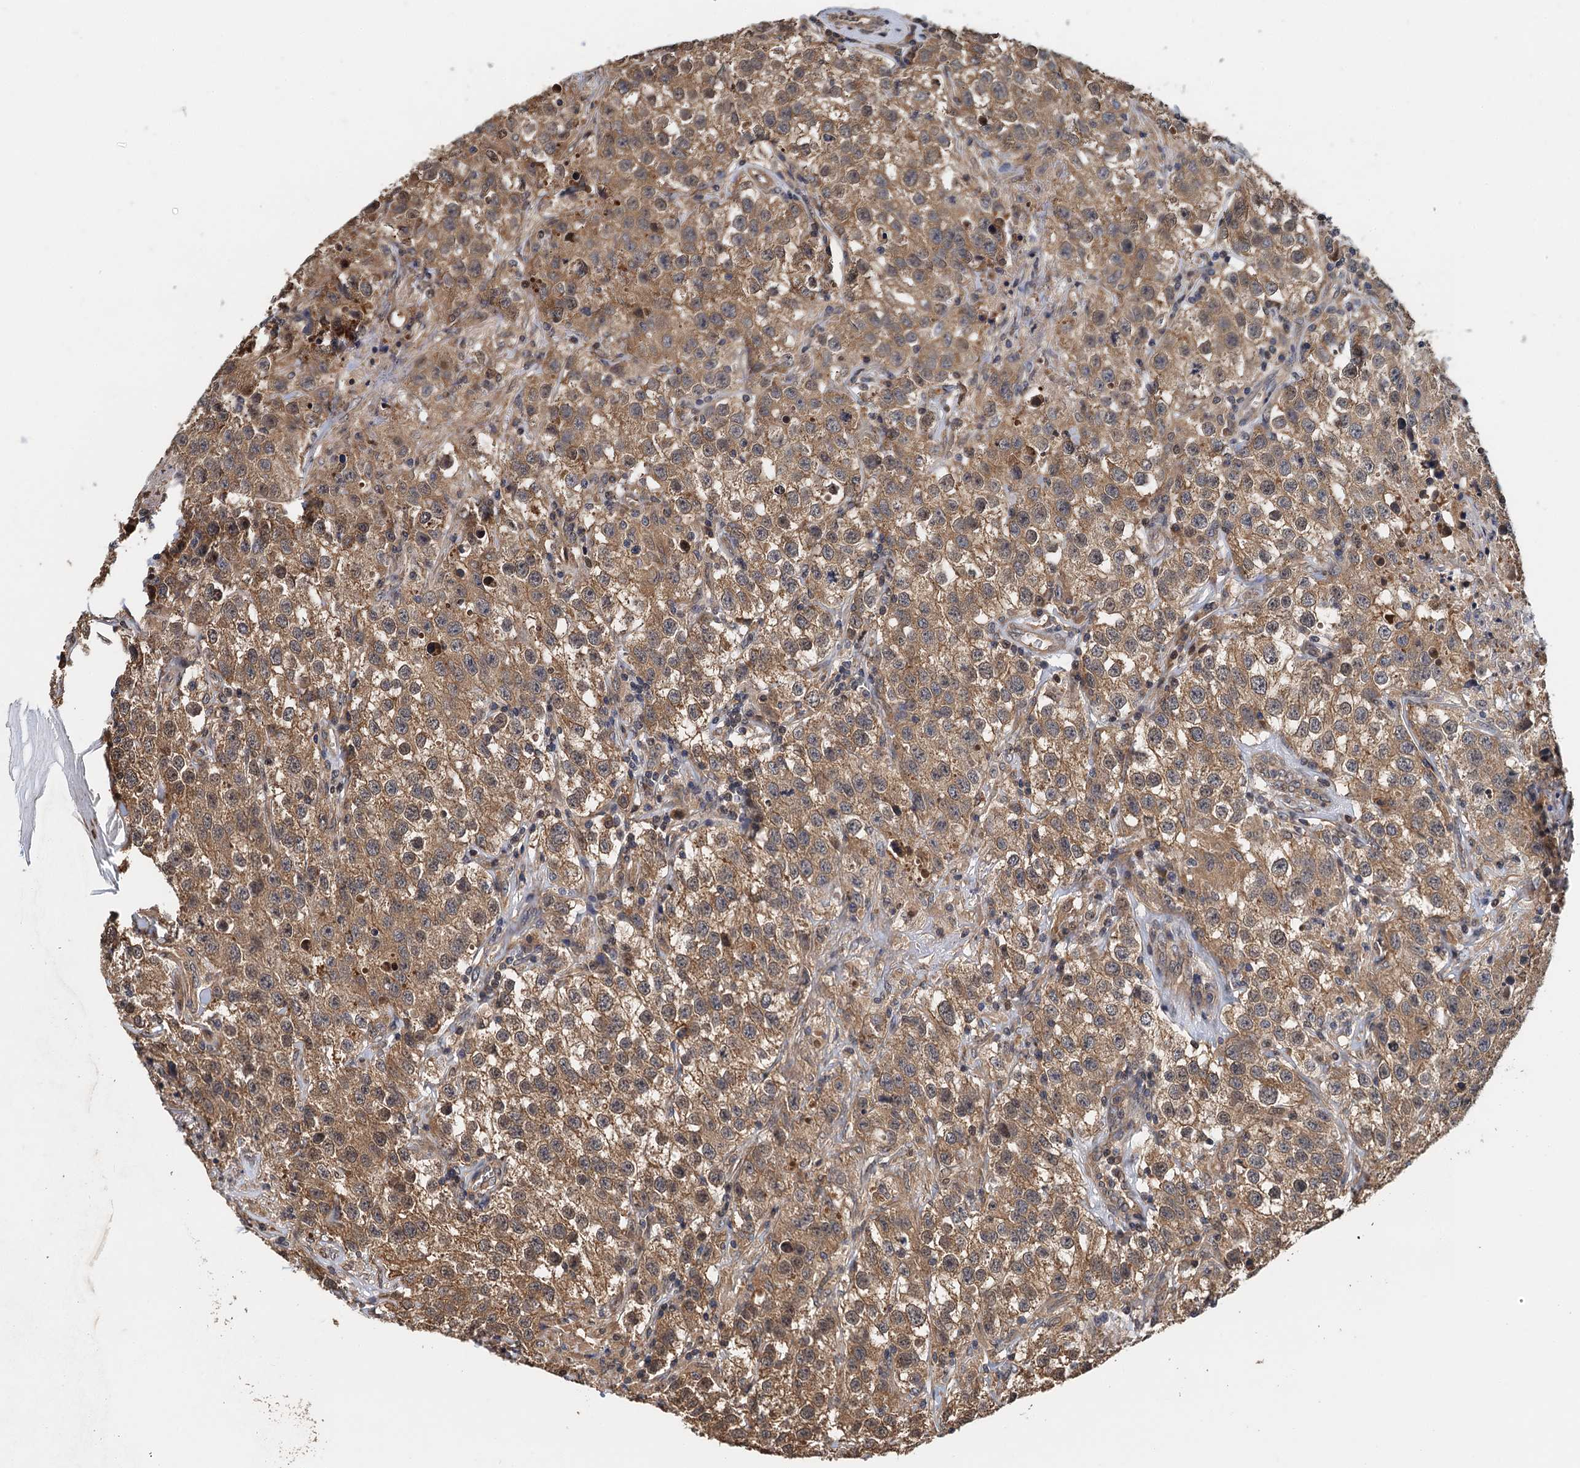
{"staining": {"intensity": "moderate", "quantity": ">75%", "location": "cytoplasmic/membranous"}, "tissue": "testis cancer", "cell_type": "Tumor cells", "image_type": "cancer", "snomed": [{"axis": "morphology", "description": "Seminoma, NOS"}, {"axis": "morphology", "description": "Carcinoma, Embryonal, NOS"}, {"axis": "topography", "description": "Testis"}], "caption": "The immunohistochemical stain shows moderate cytoplasmic/membranous positivity in tumor cells of testis embryonal carcinoma tissue. The staining was performed using DAB to visualize the protein expression in brown, while the nuclei were stained in blue with hematoxylin (Magnification: 20x).", "gene": "MEAK7", "patient": {"sex": "male", "age": 43}}